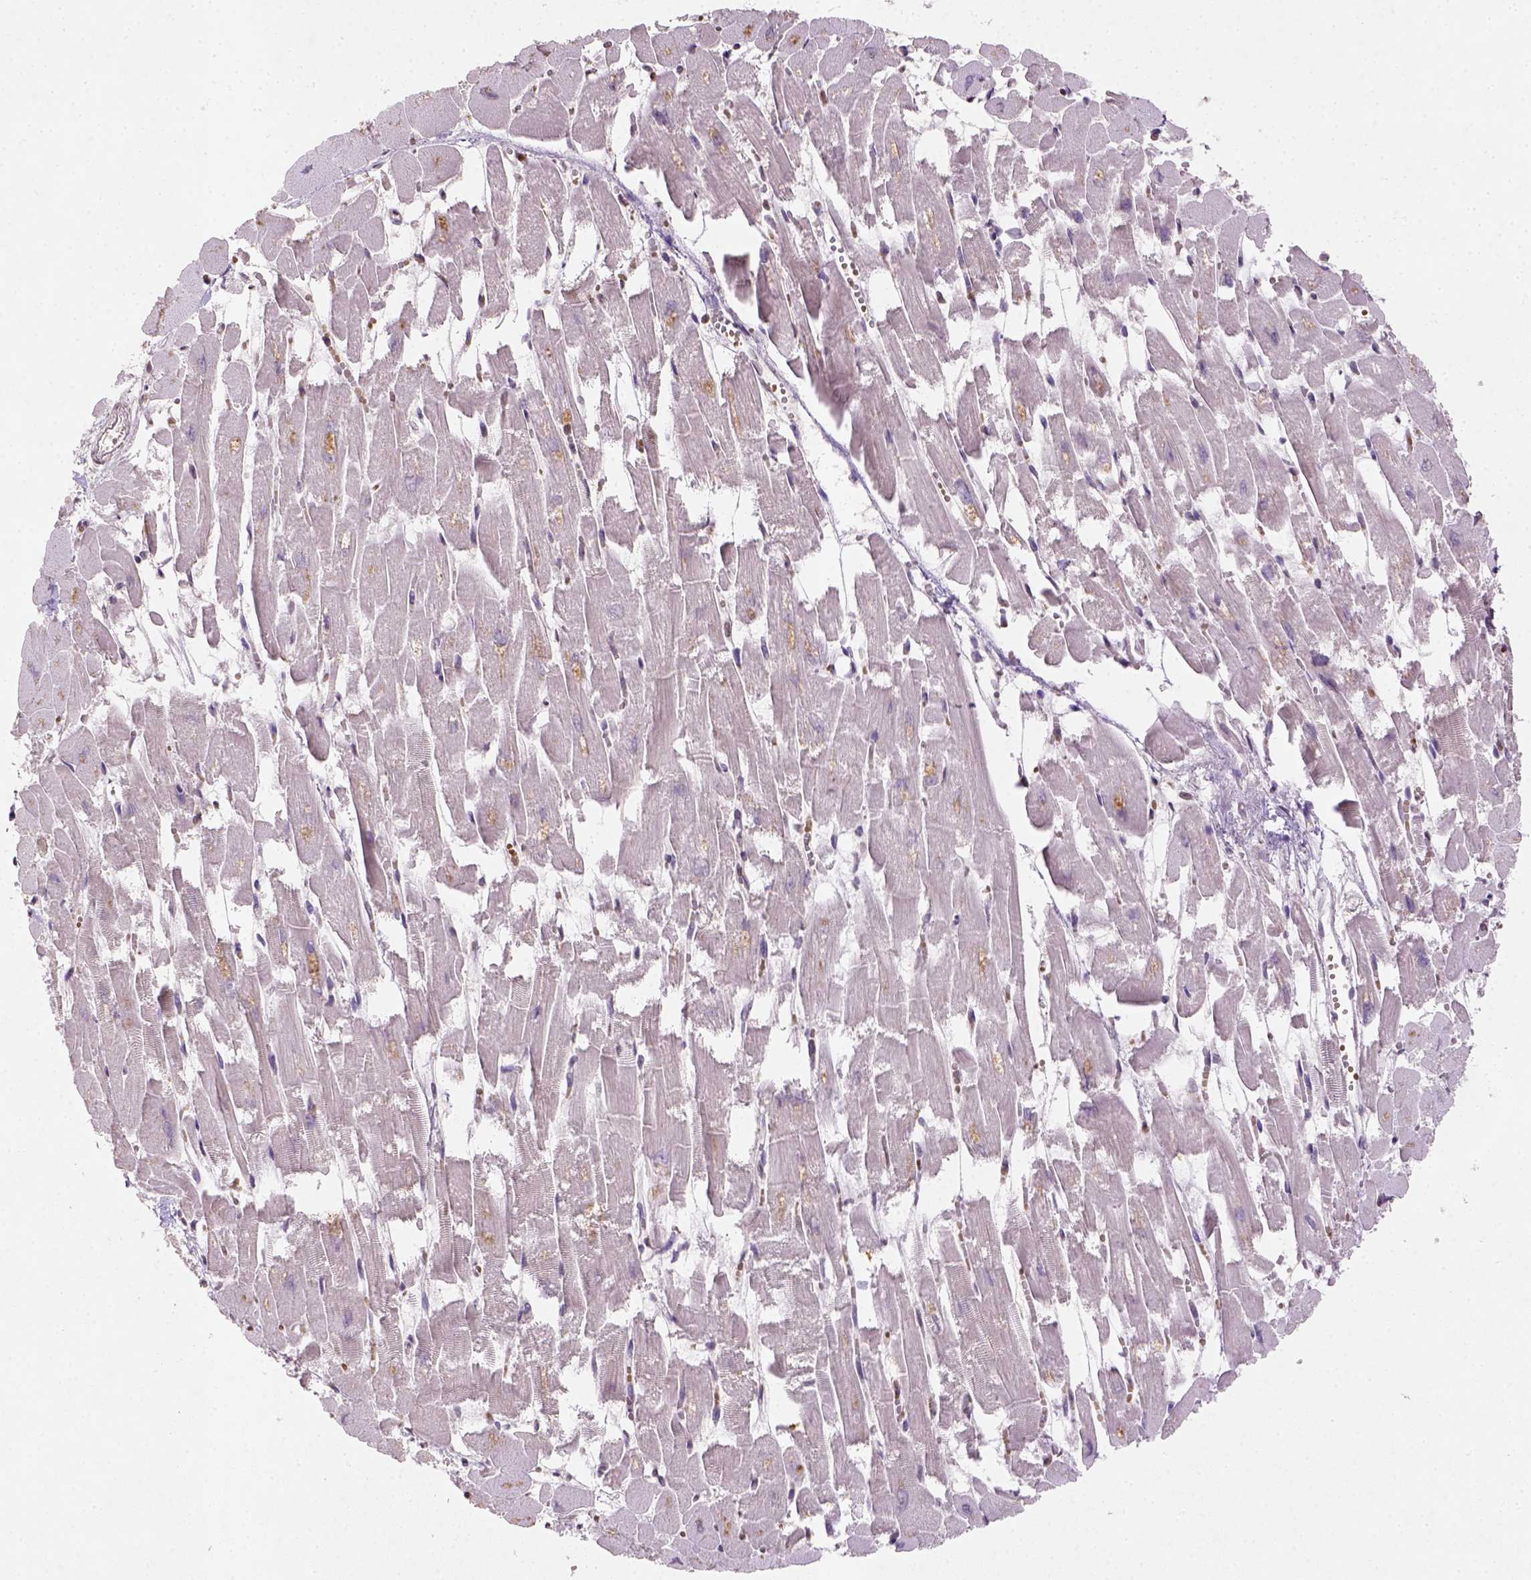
{"staining": {"intensity": "negative", "quantity": "none", "location": "none"}, "tissue": "heart muscle", "cell_type": "Cardiomyocytes", "image_type": "normal", "snomed": [{"axis": "morphology", "description": "Normal tissue, NOS"}, {"axis": "topography", "description": "Heart"}], "caption": "DAB immunohistochemical staining of benign heart muscle demonstrates no significant staining in cardiomyocytes.", "gene": "NUDT3", "patient": {"sex": "female", "age": 52}}